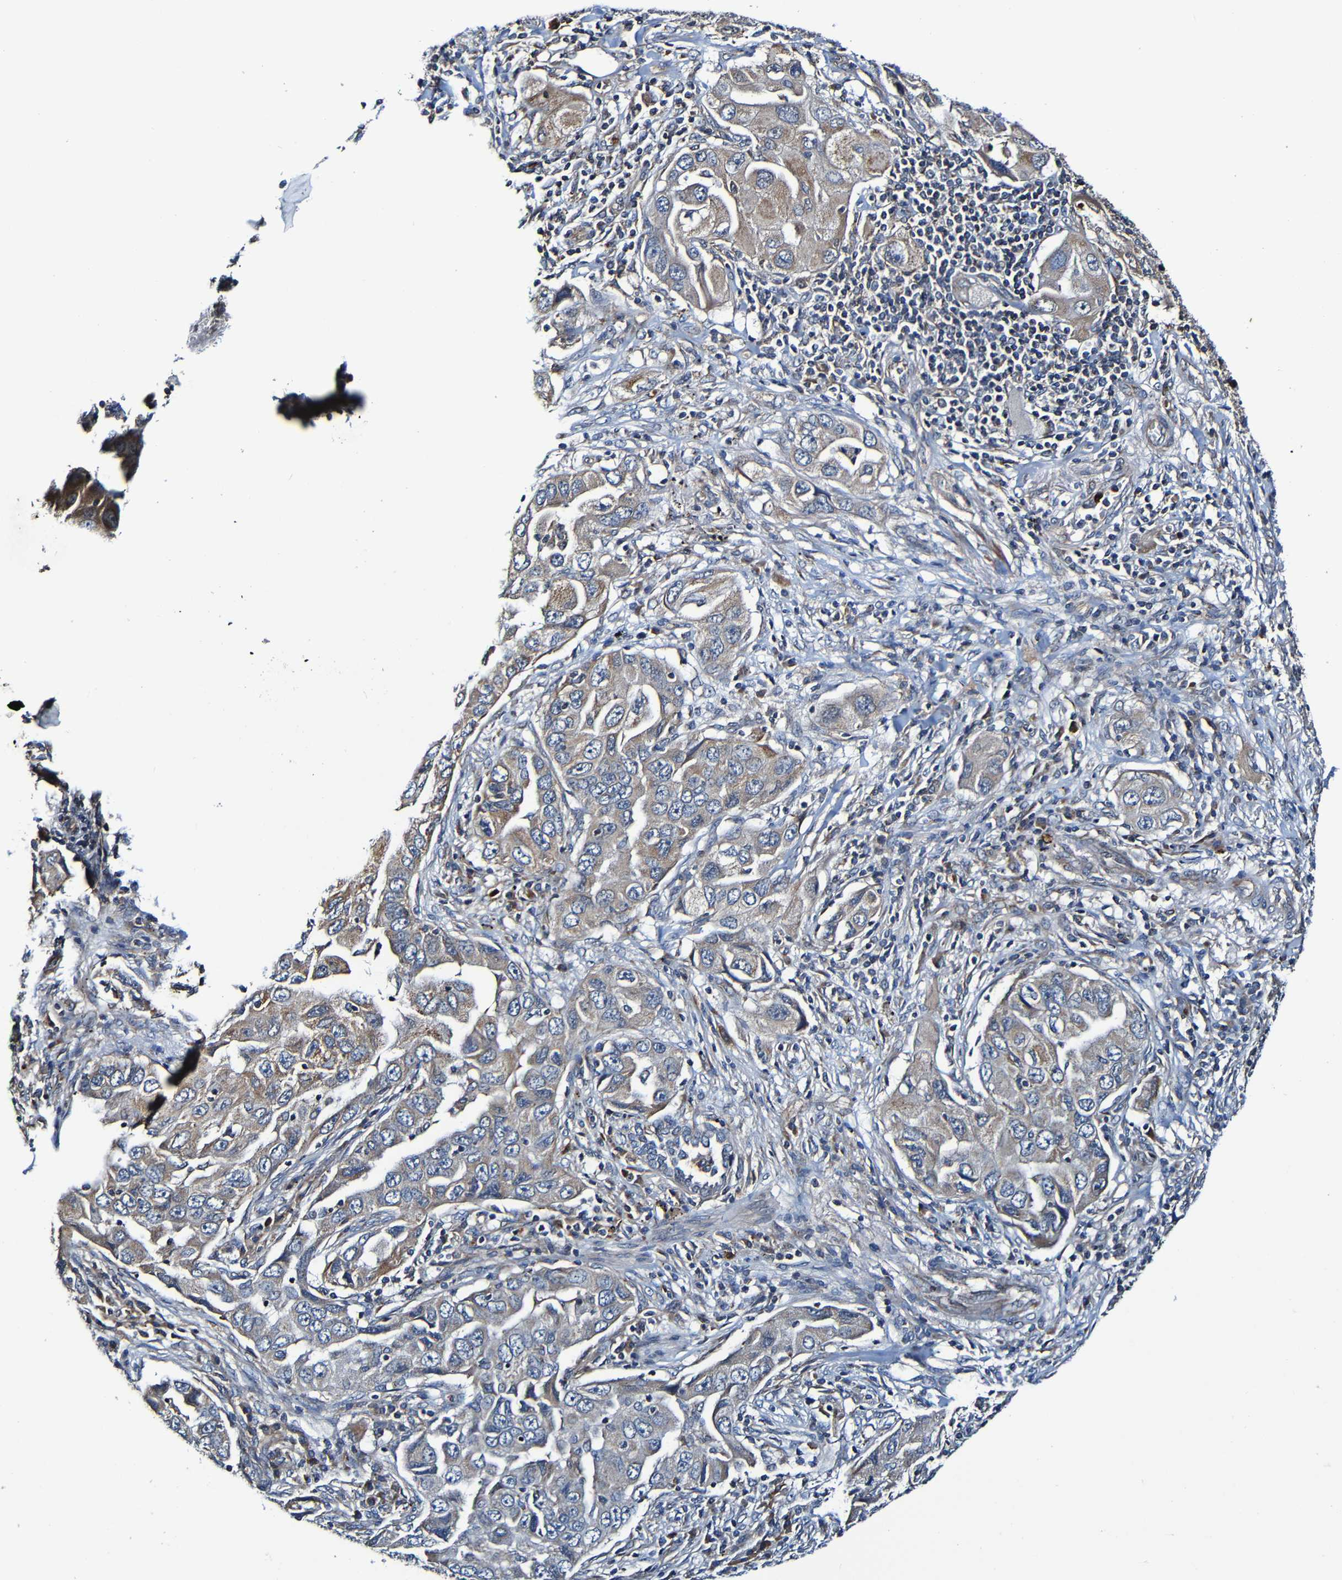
{"staining": {"intensity": "weak", "quantity": ">75%", "location": "cytoplasmic/membranous"}, "tissue": "lung cancer", "cell_type": "Tumor cells", "image_type": "cancer", "snomed": [{"axis": "morphology", "description": "Adenocarcinoma, NOS"}, {"axis": "topography", "description": "Lung"}], "caption": "About >75% of tumor cells in human lung adenocarcinoma exhibit weak cytoplasmic/membranous protein positivity as visualized by brown immunohistochemical staining.", "gene": "ADAM15", "patient": {"sex": "female", "age": 65}}